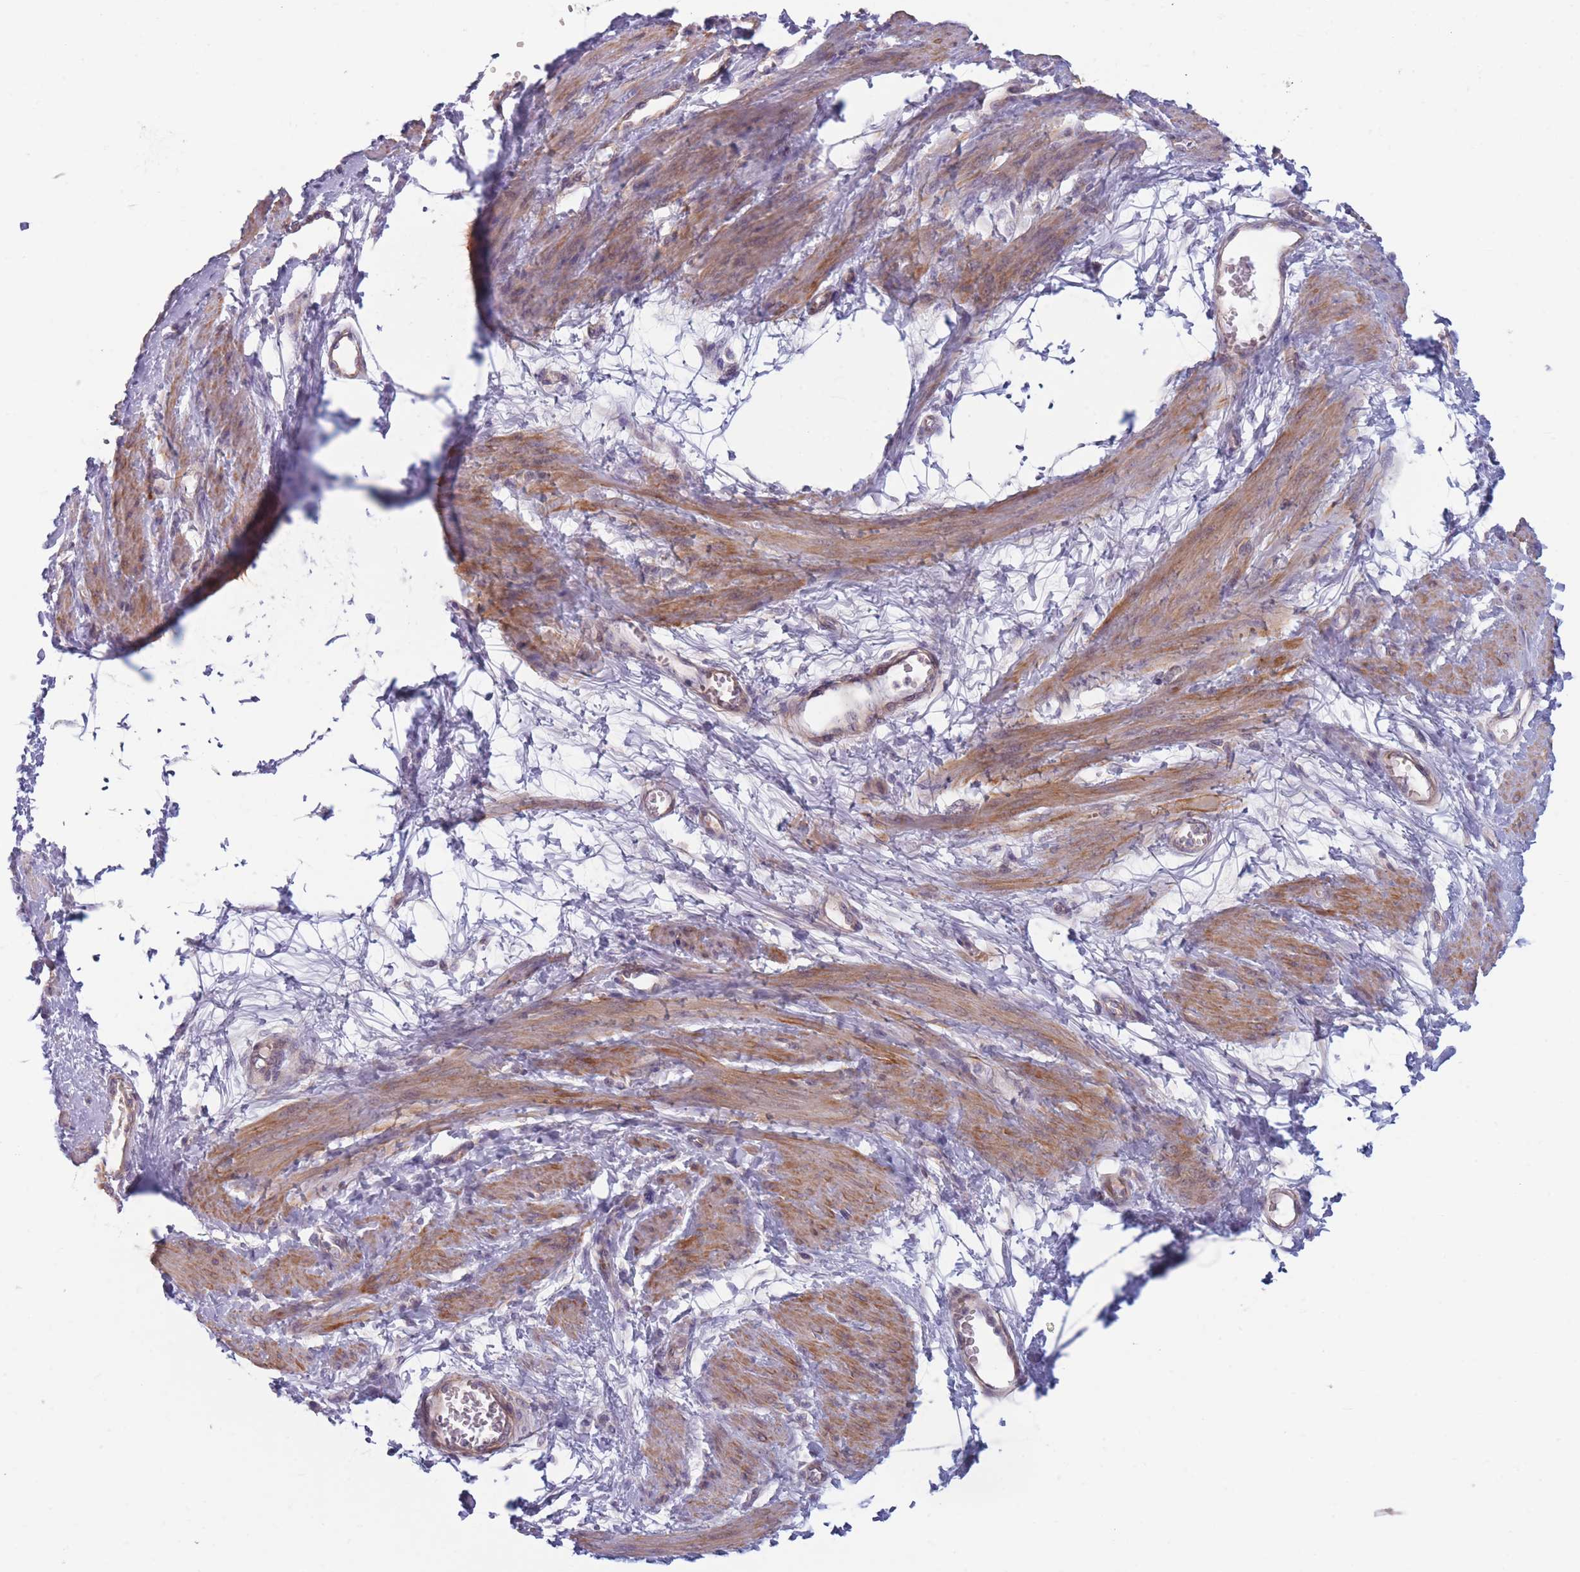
{"staining": {"intensity": "moderate", "quantity": ">75%", "location": "cytoplasmic/membranous"}, "tissue": "smooth muscle", "cell_type": "Smooth muscle cells", "image_type": "normal", "snomed": [{"axis": "morphology", "description": "Normal tissue, NOS"}, {"axis": "topography", "description": "Smooth muscle"}, {"axis": "topography", "description": "Uterus"}], "caption": "This image shows immunohistochemistry staining of normal smooth muscle, with medium moderate cytoplasmic/membranous staining in approximately >75% of smooth muscle cells.", "gene": "PNPLA5", "patient": {"sex": "female", "age": 39}}